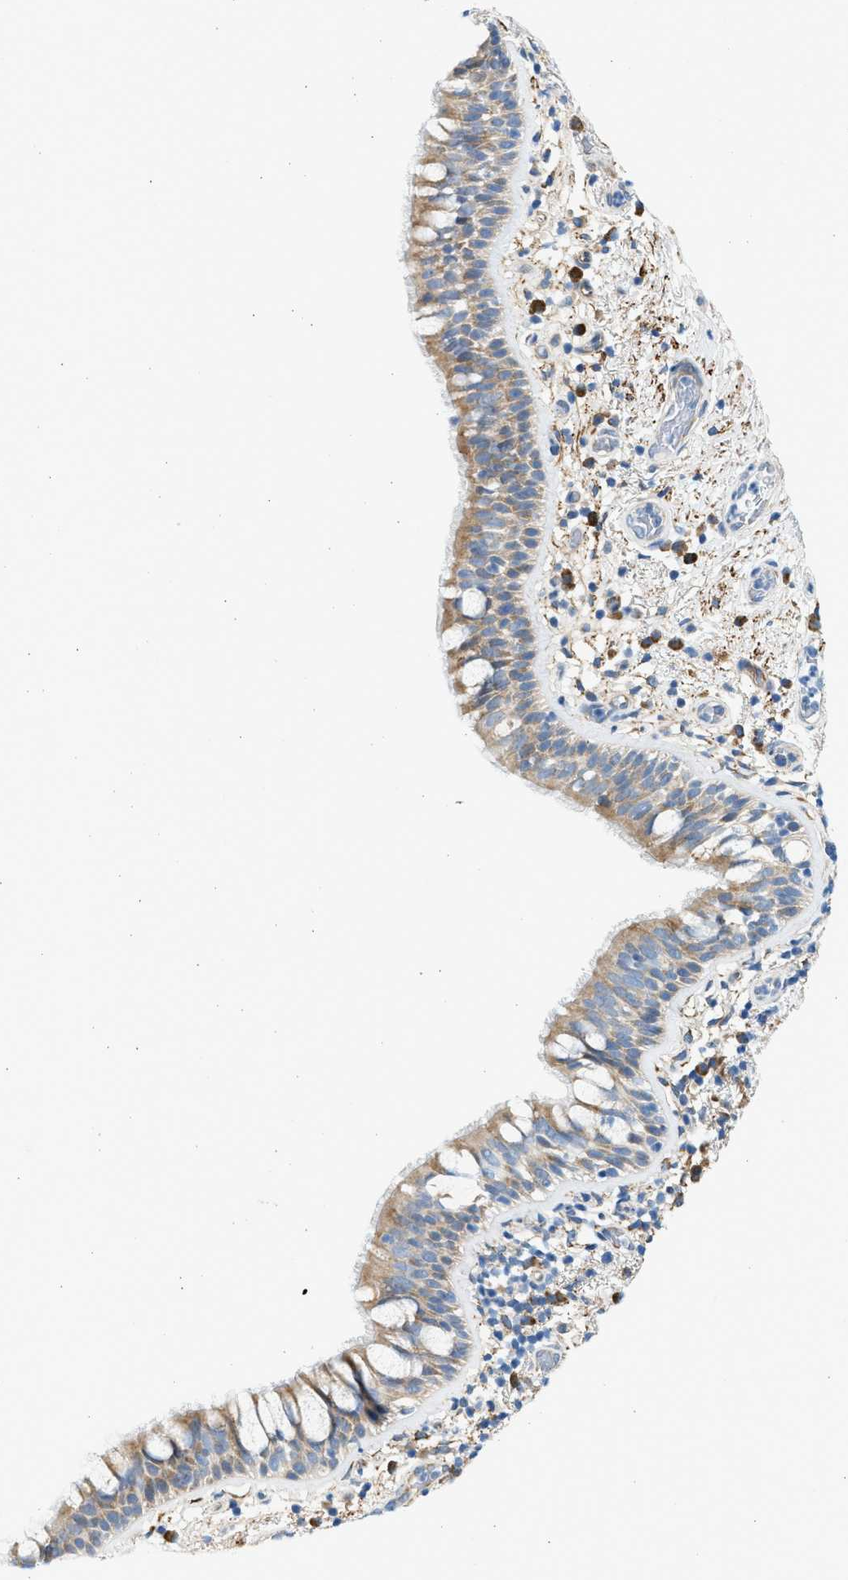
{"staining": {"intensity": "weak", "quantity": "25%-75%", "location": "cytoplasmic/membranous"}, "tissue": "bronchus", "cell_type": "Respiratory epithelial cells", "image_type": "normal", "snomed": [{"axis": "morphology", "description": "Normal tissue, NOS"}, {"axis": "morphology", "description": "Inflammation, NOS"}, {"axis": "topography", "description": "Cartilage tissue"}, {"axis": "topography", "description": "Bronchus"}], "caption": "An immunohistochemistry (IHC) photomicrograph of normal tissue is shown. Protein staining in brown highlights weak cytoplasmic/membranous positivity in bronchus within respiratory epithelial cells. (IHC, brightfield microscopy, high magnification).", "gene": "CNTN6", "patient": {"sex": "male", "age": 77}}